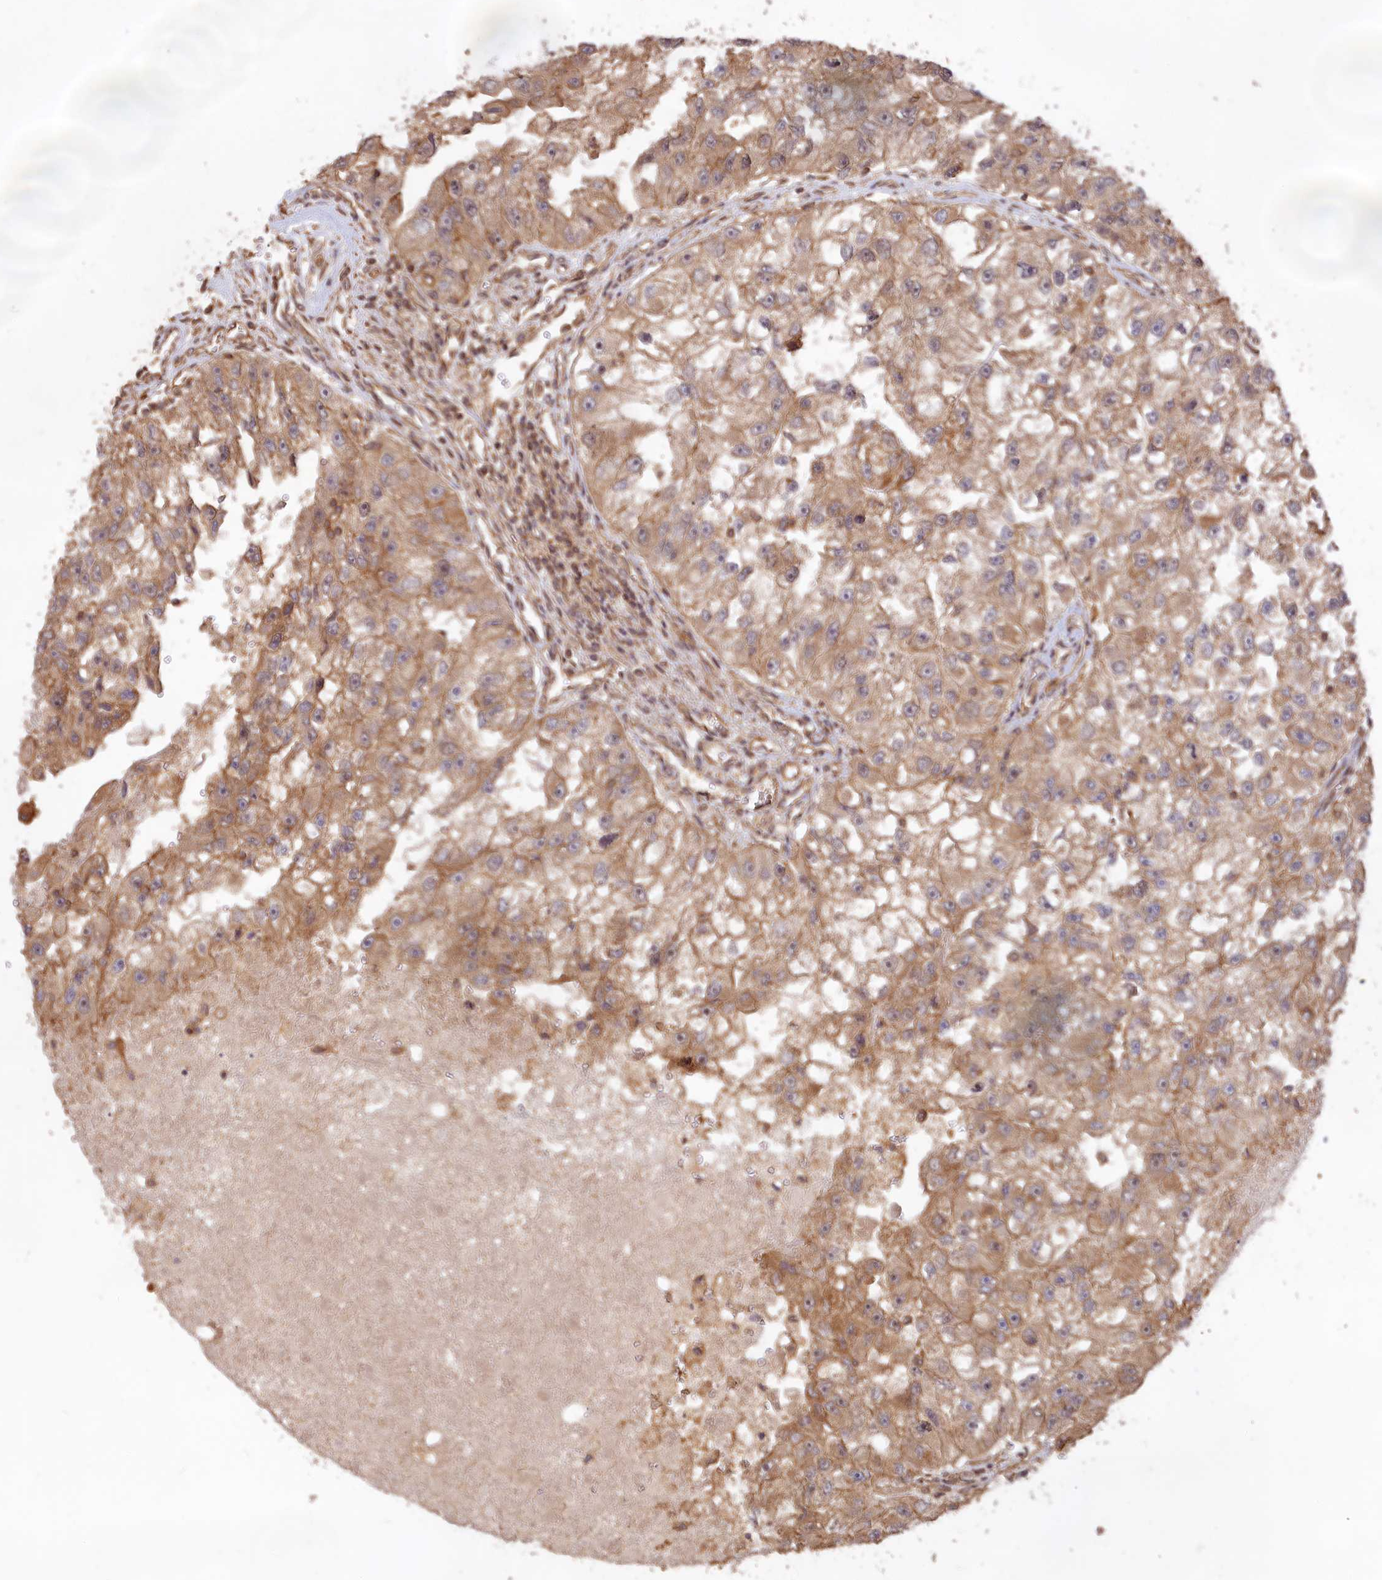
{"staining": {"intensity": "moderate", "quantity": ">75%", "location": "cytoplasmic/membranous"}, "tissue": "renal cancer", "cell_type": "Tumor cells", "image_type": "cancer", "snomed": [{"axis": "morphology", "description": "Adenocarcinoma, NOS"}, {"axis": "topography", "description": "Kidney"}], "caption": "Renal adenocarcinoma stained with a protein marker demonstrates moderate staining in tumor cells.", "gene": "CCDC174", "patient": {"sex": "male", "age": 63}}